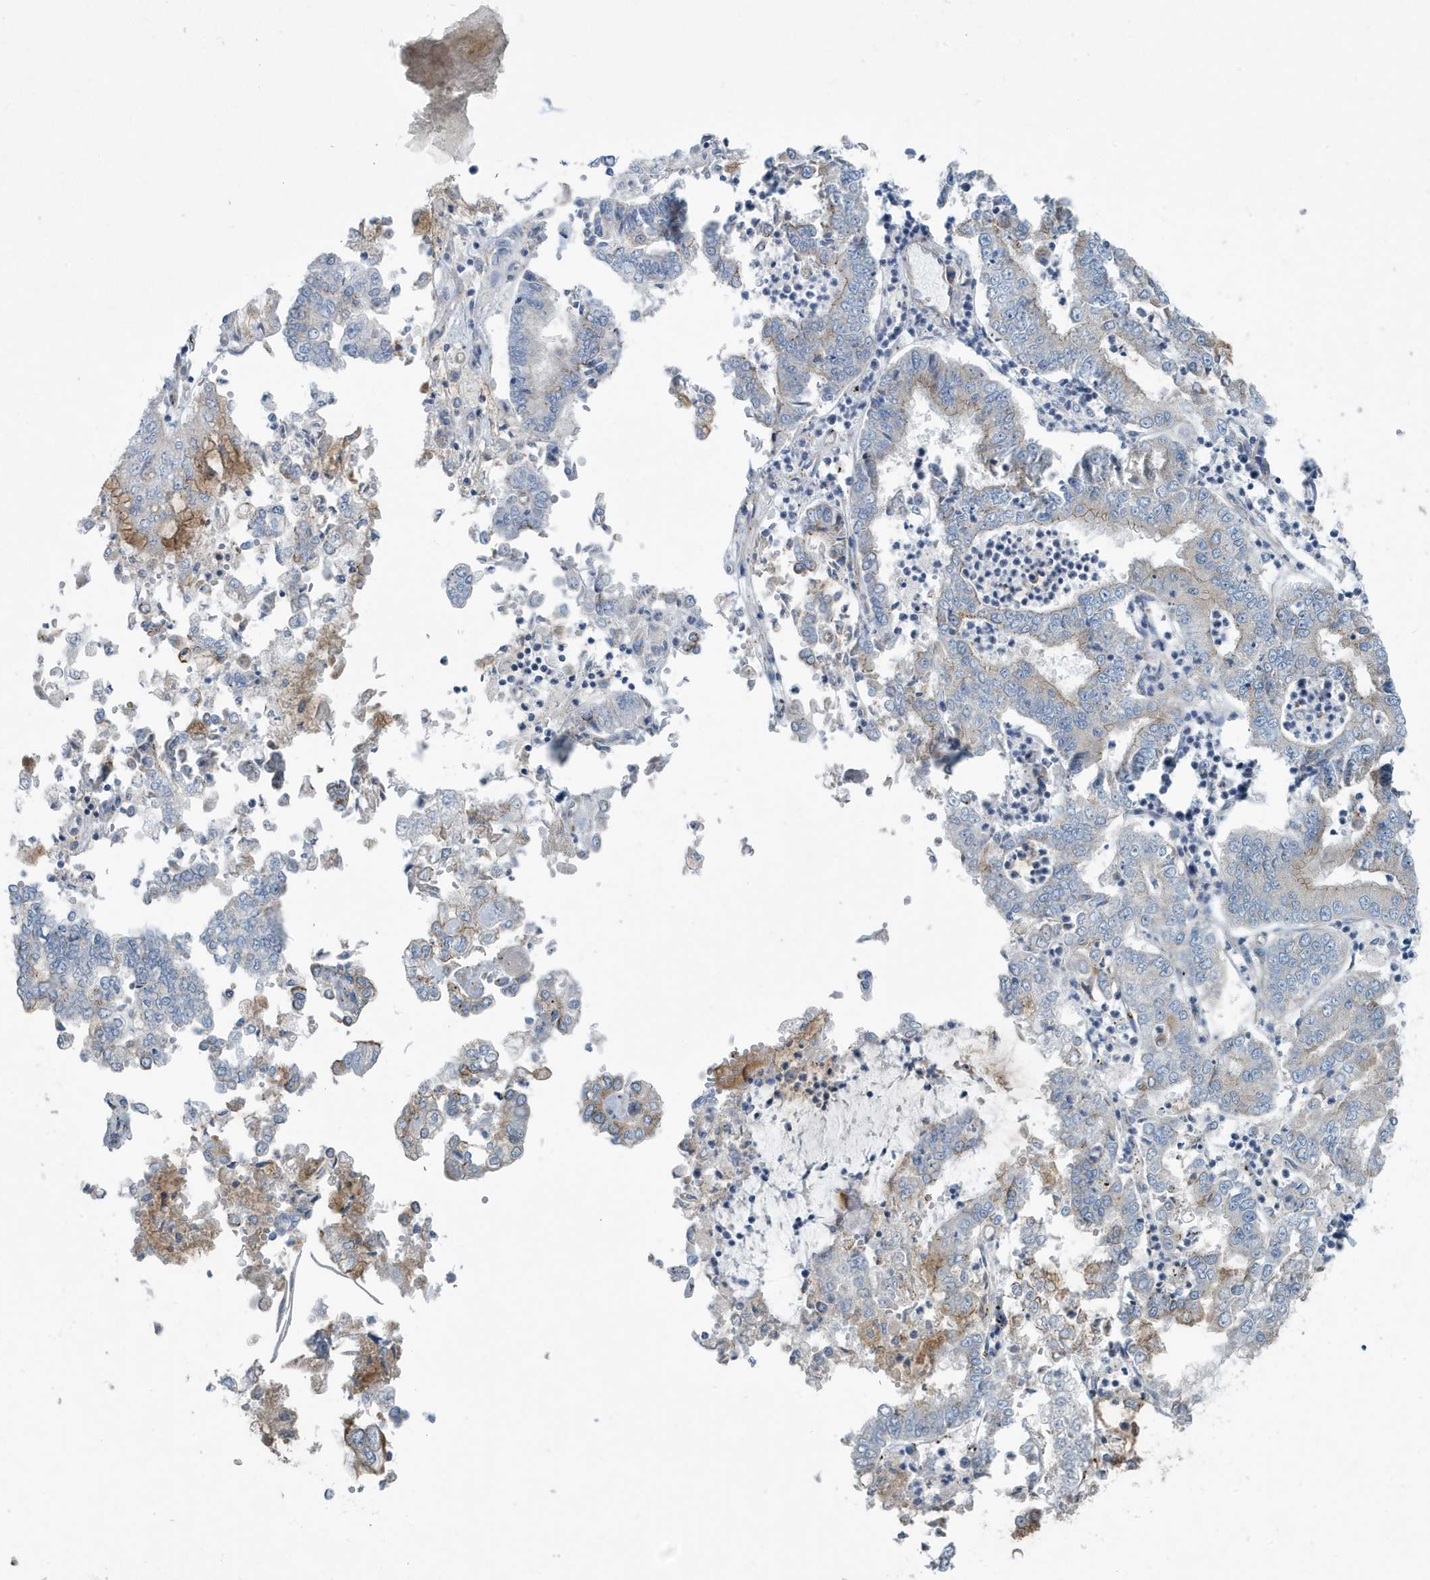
{"staining": {"intensity": "moderate", "quantity": "<25%", "location": "cytoplasmic/membranous"}, "tissue": "stomach cancer", "cell_type": "Tumor cells", "image_type": "cancer", "snomed": [{"axis": "morphology", "description": "Adenocarcinoma, NOS"}, {"axis": "topography", "description": "Stomach"}], "caption": "There is low levels of moderate cytoplasmic/membranous expression in tumor cells of adenocarcinoma (stomach), as demonstrated by immunohistochemical staining (brown color).", "gene": "PPM1M", "patient": {"sex": "male", "age": 76}}